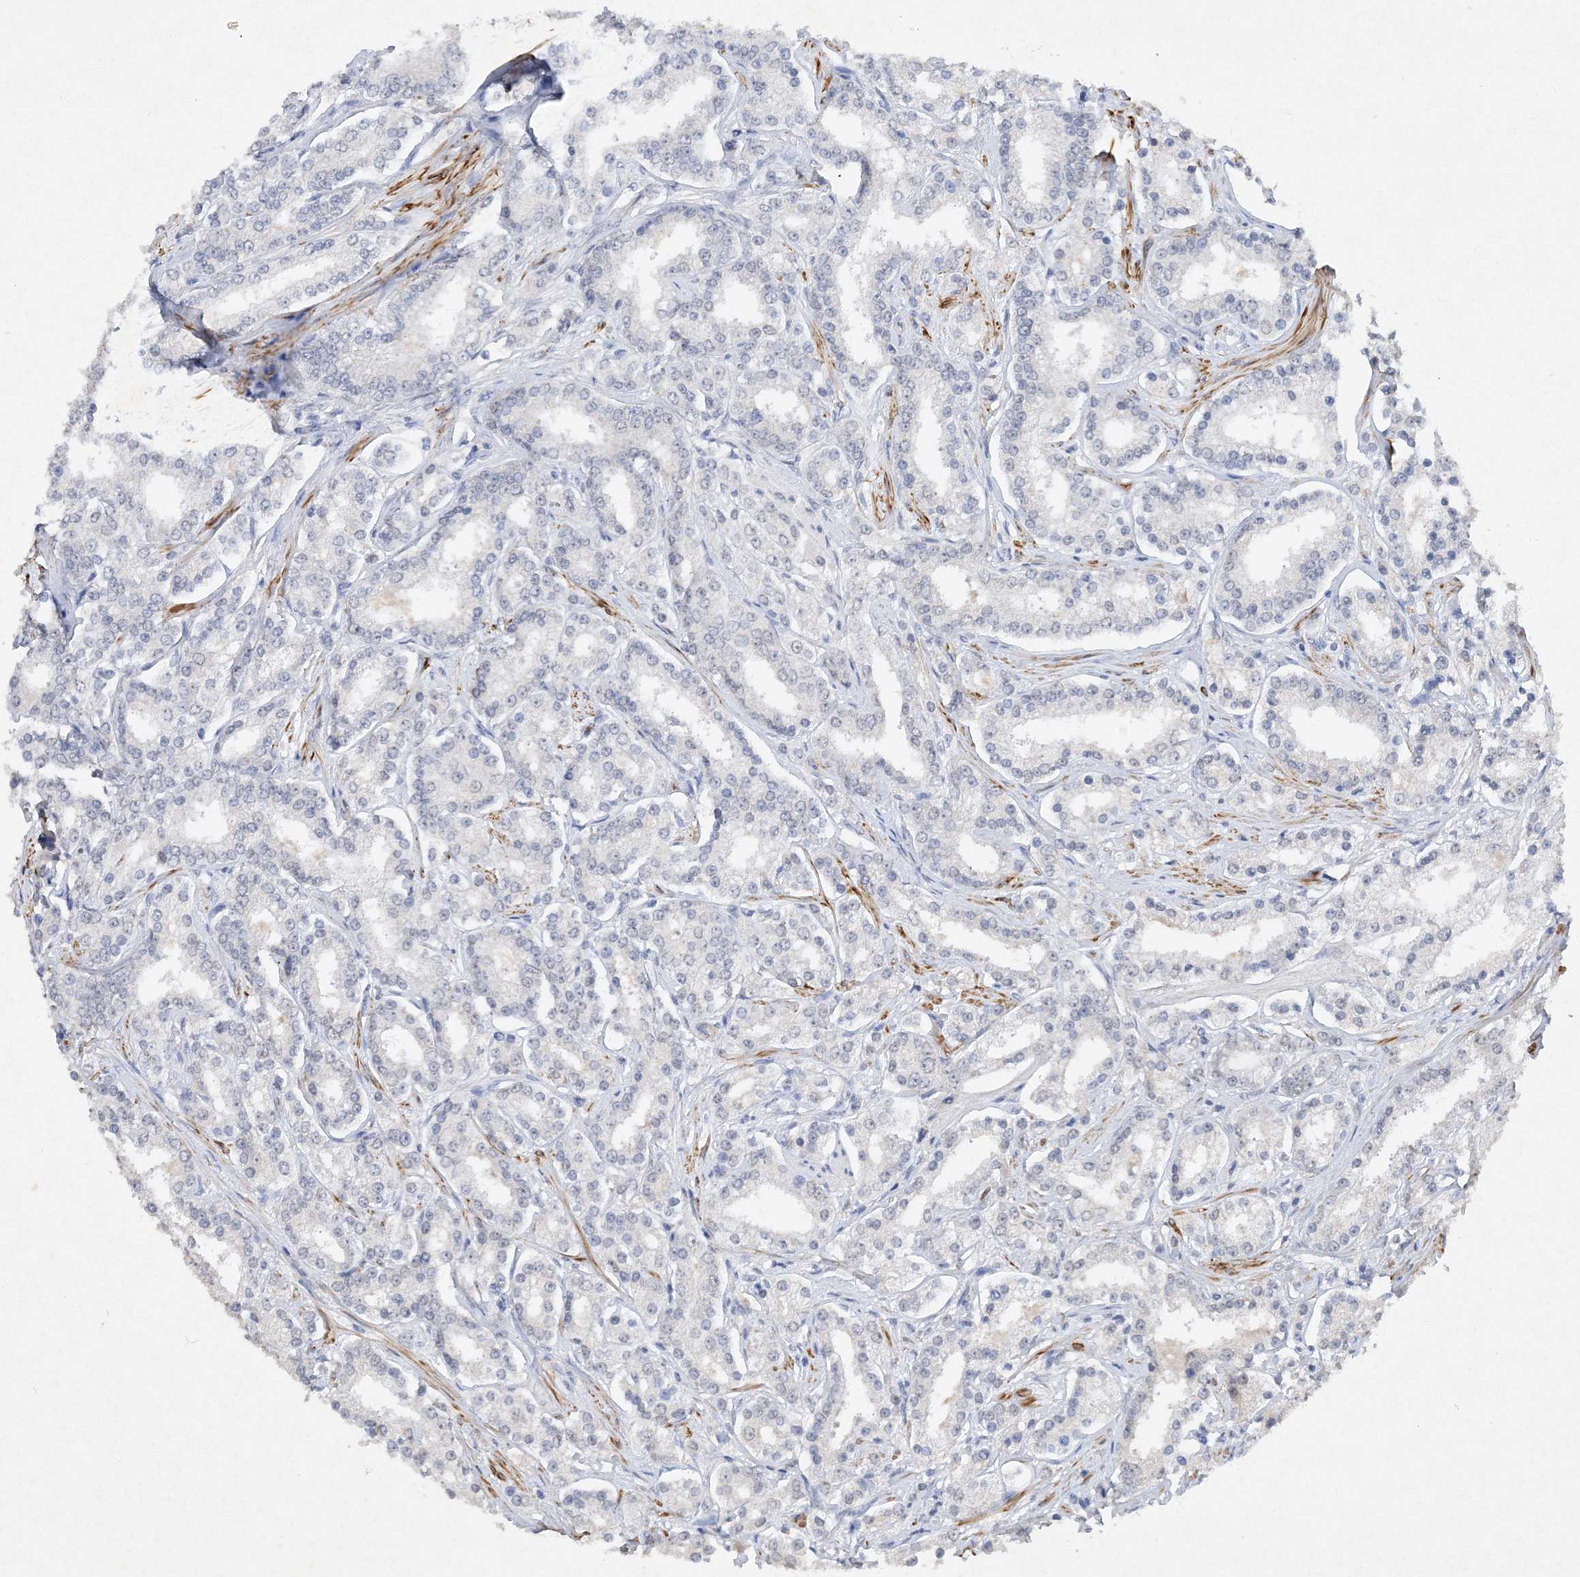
{"staining": {"intensity": "negative", "quantity": "none", "location": "none"}, "tissue": "prostate cancer", "cell_type": "Tumor cells", "image_type": "cancer", "snomed": [{"axis": "morphology", "description": "Normal tissue, NOS"}, {"axis": "morphology", "description": "Adenocarcinoma, High grade"}, {"axis": "topography", "description": "Prostate"}], "caption": "Human prostate adenocarcinoma (high-grade) stained for a protein using immunohistochemistry exhibits no staining in tumor cells.", "gene": "C11orf58", "patient": {"sex": "male", "age": 83}}